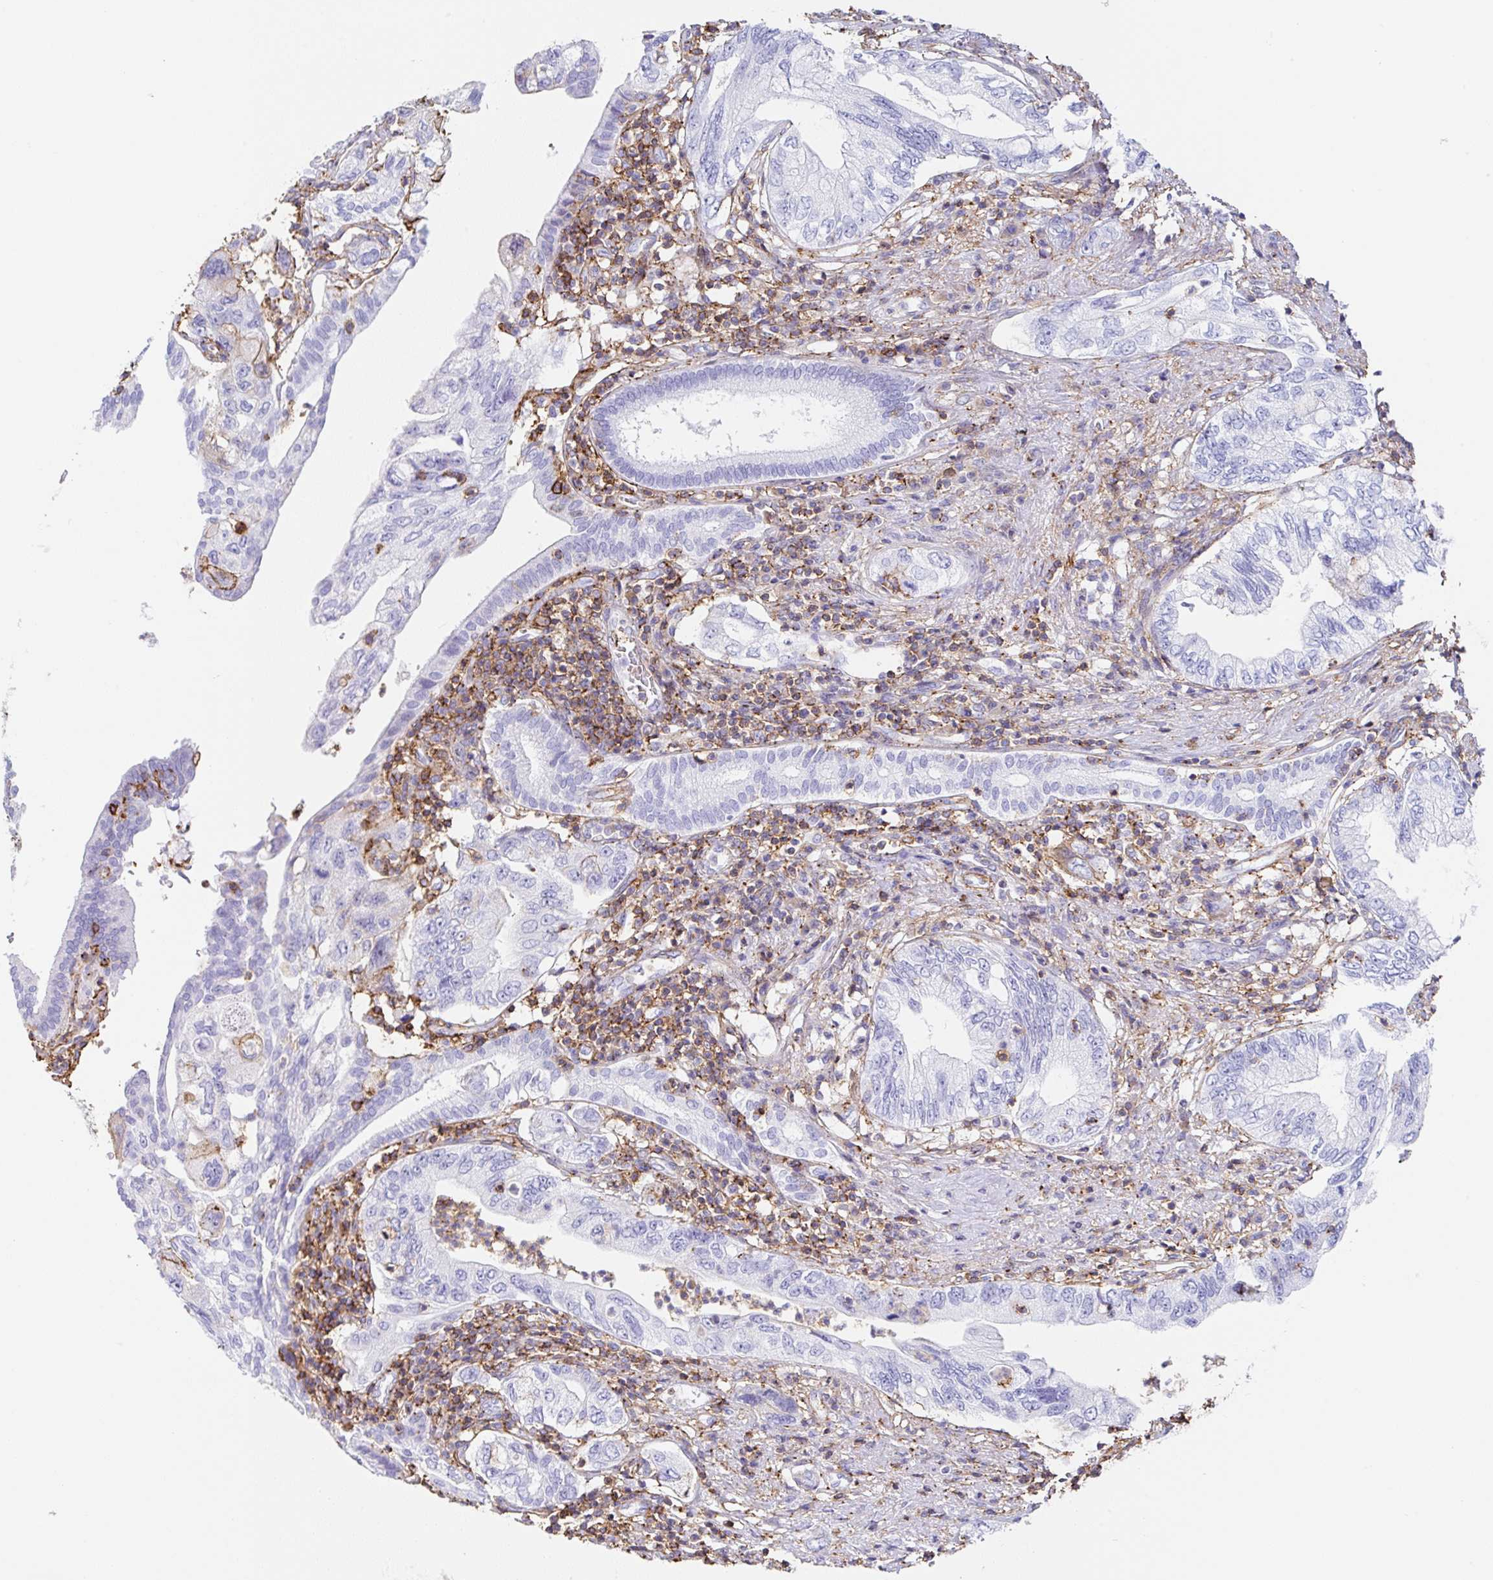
{"staining": {"intensity": "negative", "quantity": "none", "location": "none"}, "tissue": "pancreatic cancer", "cell_type": "Tumor cells", "image_type": "cancer", "snomed": [{"axis": "morphology", "description": "Adenocarcinoma, NOS"}, {"axis": "topography", "description": "Pancreas"}], "caption": "Adenocarcinoma (pancreatic) was stained to show a protein in brown. There is no significant staining in tumor cells.", "gene": "MTTP", "patient": {"sex": "female", "age": 73}}